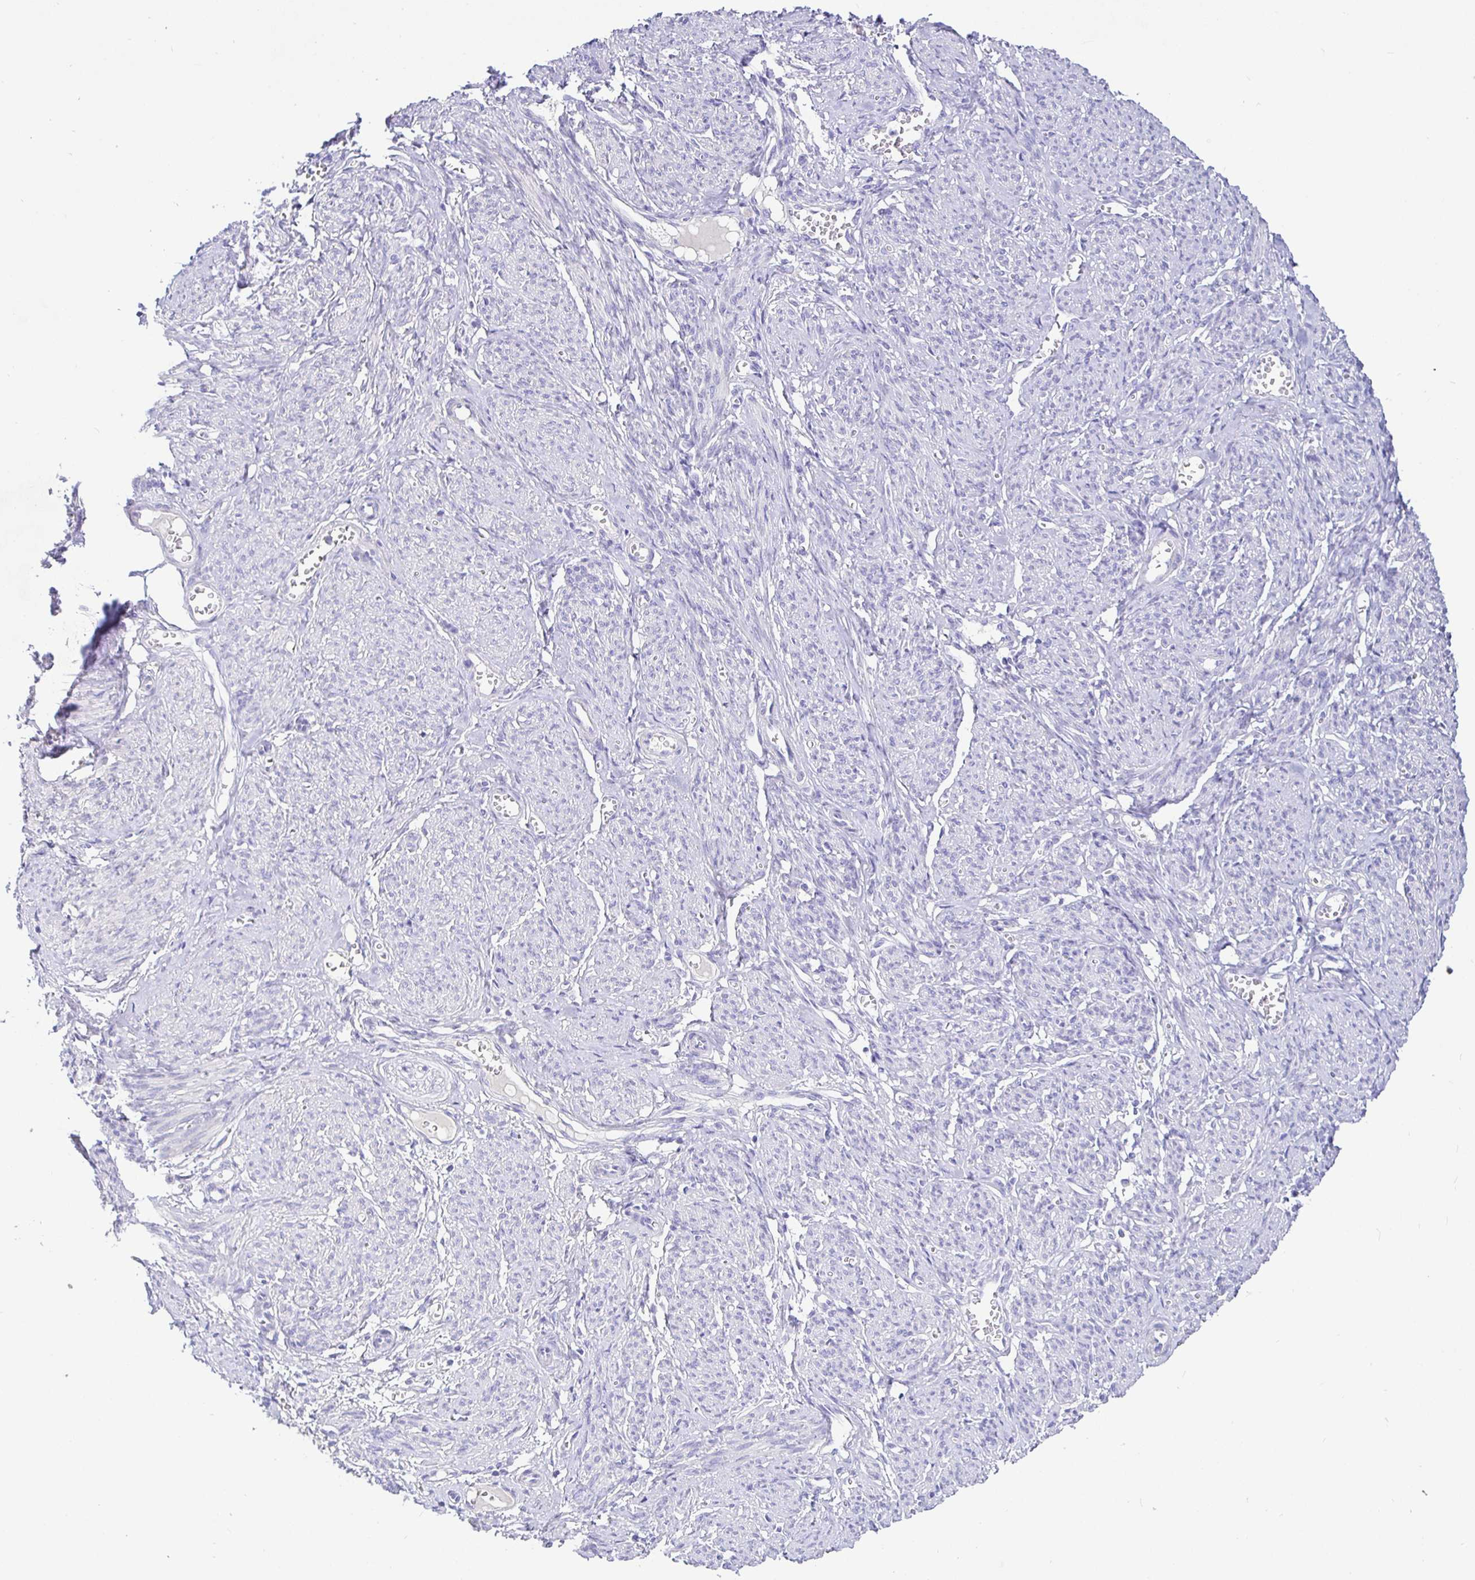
{"staining": {"intensity": "negative", "quantity": "none", "location": "none"}, "tissue": "smooth muscle", "cell_type": "Smooth muscle cells", "image_type": "normal", "snomed": [{"axis": "morphology", "description": "Normal tissue, NOS"}, {"axis": "topography", "description": "Smooth muscle"}], "caption": "Immunohistochemical staining of benign smooth muscle demonstrates no significant expression in smooth muscle cells. (Immunohistochemistry (ihc), brightfield microscopy, high magnification).", "gene": "TPTE", "patient": {"sex": "female", "age": 65}}